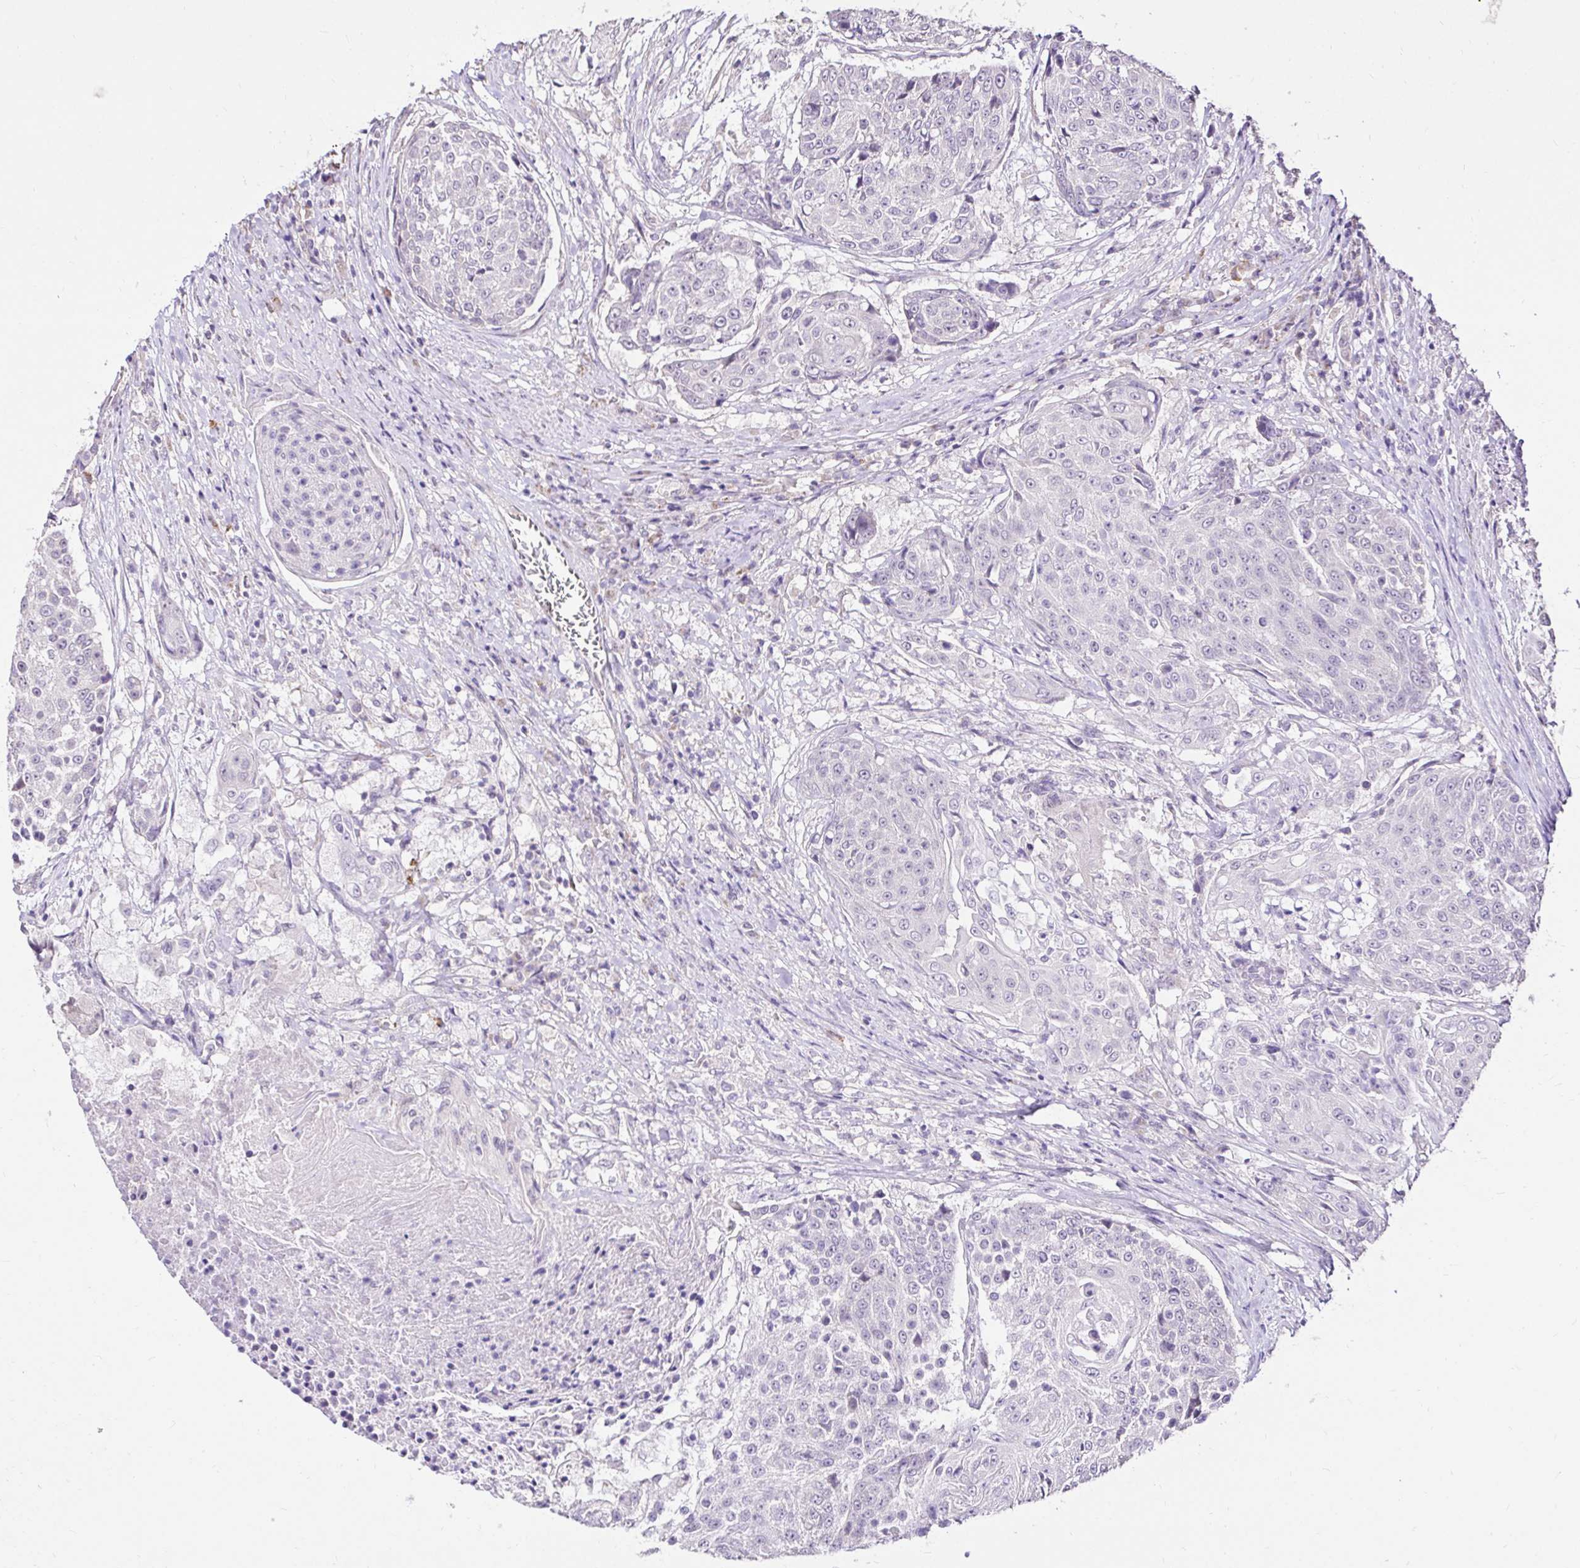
{"staining": {"intensity": "negative", "quantity": "none", "location": "none"}, "tissue": "urothelial cancer", "cell_type": "Tumor cells", "image_type": "cancer", "snomed": [{"axis": "morphology", "description": "Urothelial carcinoma, High grade"}, {"axis": "topography", "description": "Urinary bladder"}], "caption": "Urothelial cancer stained for a protein using immunohistochemistry (IHC) displays no expression tumor cells.", "gene": "KIAA1210", "patient": {"sex": "female", "age": 63}}